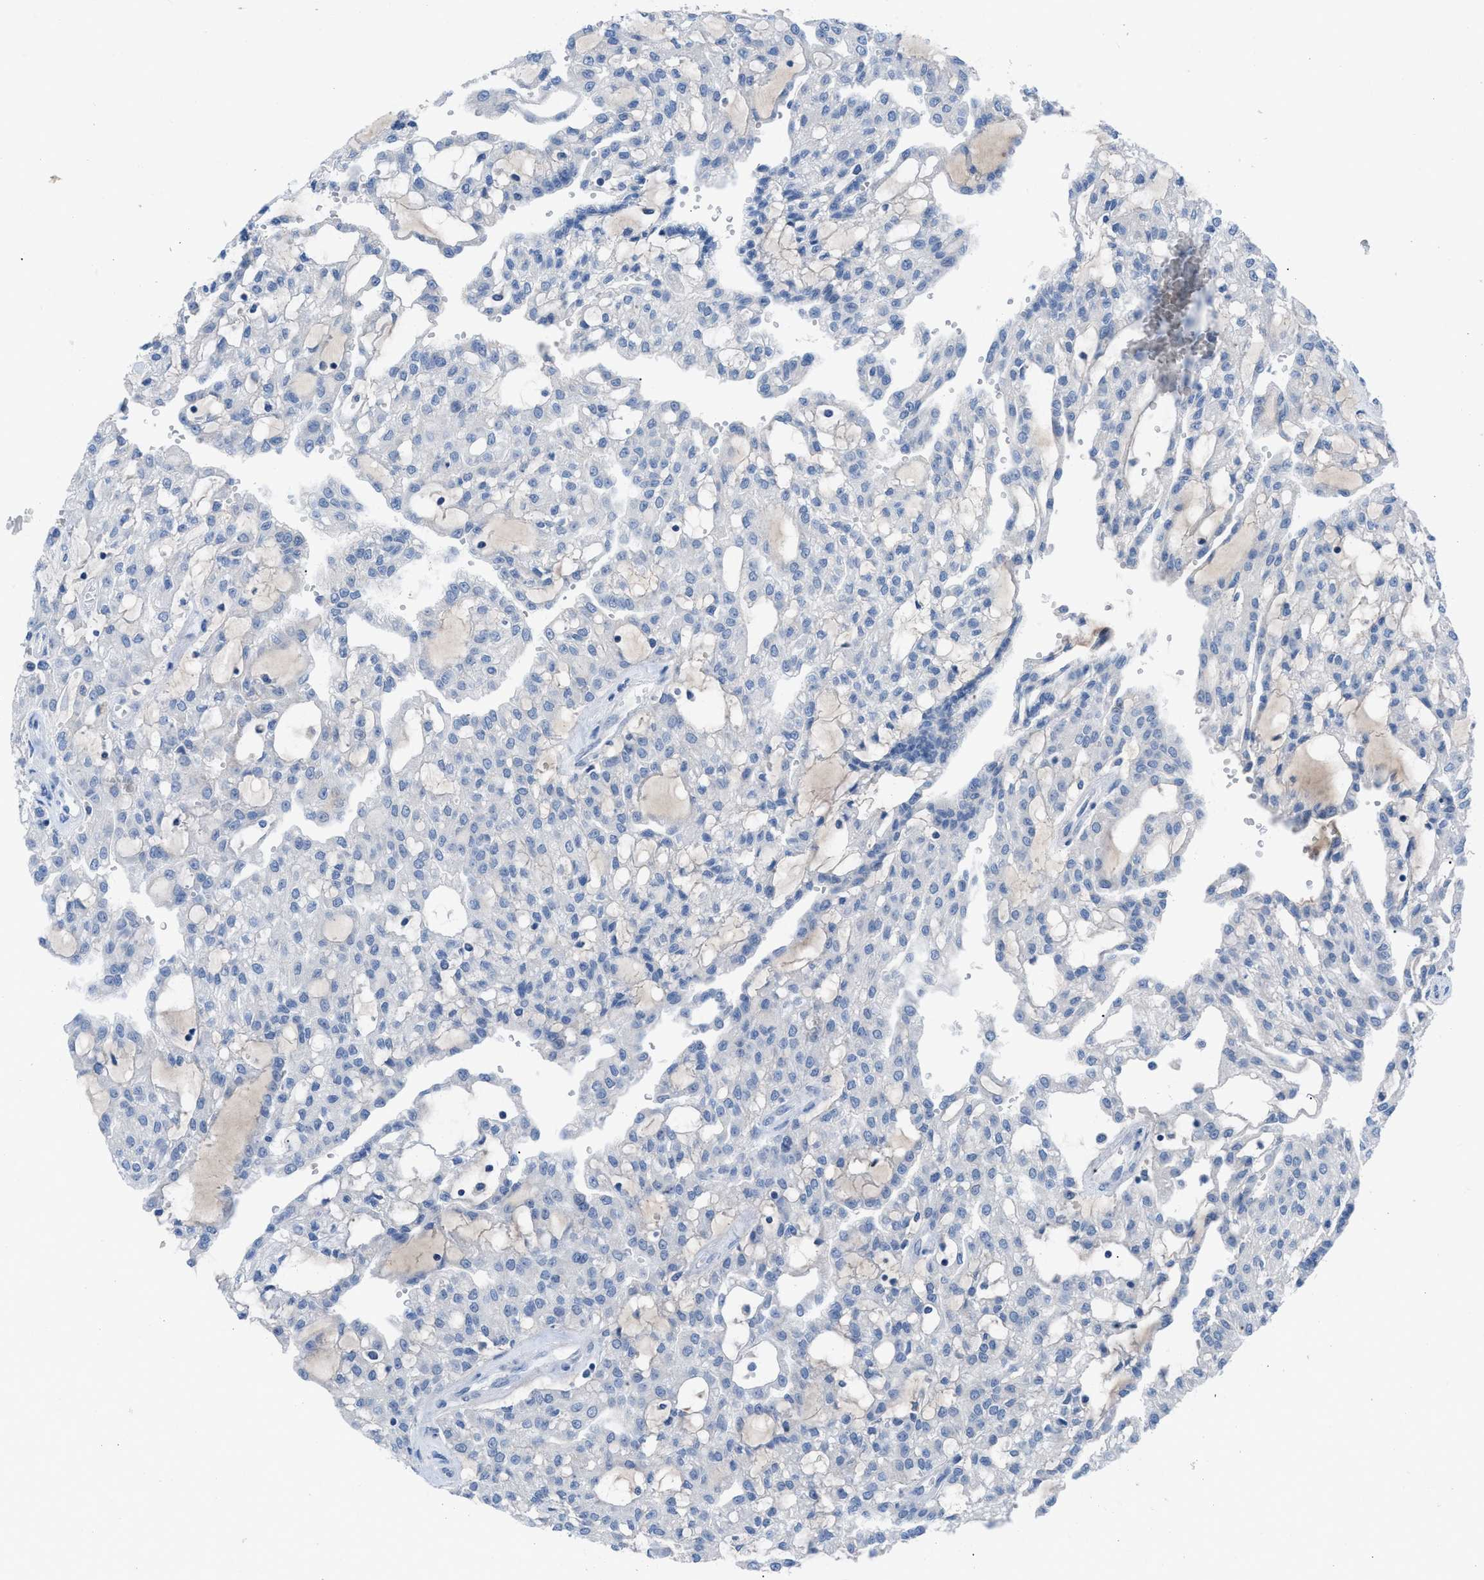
{"staining": {"intensity": "negative", "quantity": "none", "location": "none"}, "tissue": "renal cancer", "cell_type": "Tumor cells", "image_type": "cancer", "snomed": [{"axis": "morphology", "description": "Adenocarcinoma, NOS"}, {"axis": "topography", "description": "Kidney"}], "caption": "Immunohistochemistry (IHC) histopathology image of neoplastic tissue: human renal adenocarcinoma stained with DAB demonstrates no significant protein expression in tumor cells.", "gene": "HPX", "patient": {"sex": "male", "age": 63}}